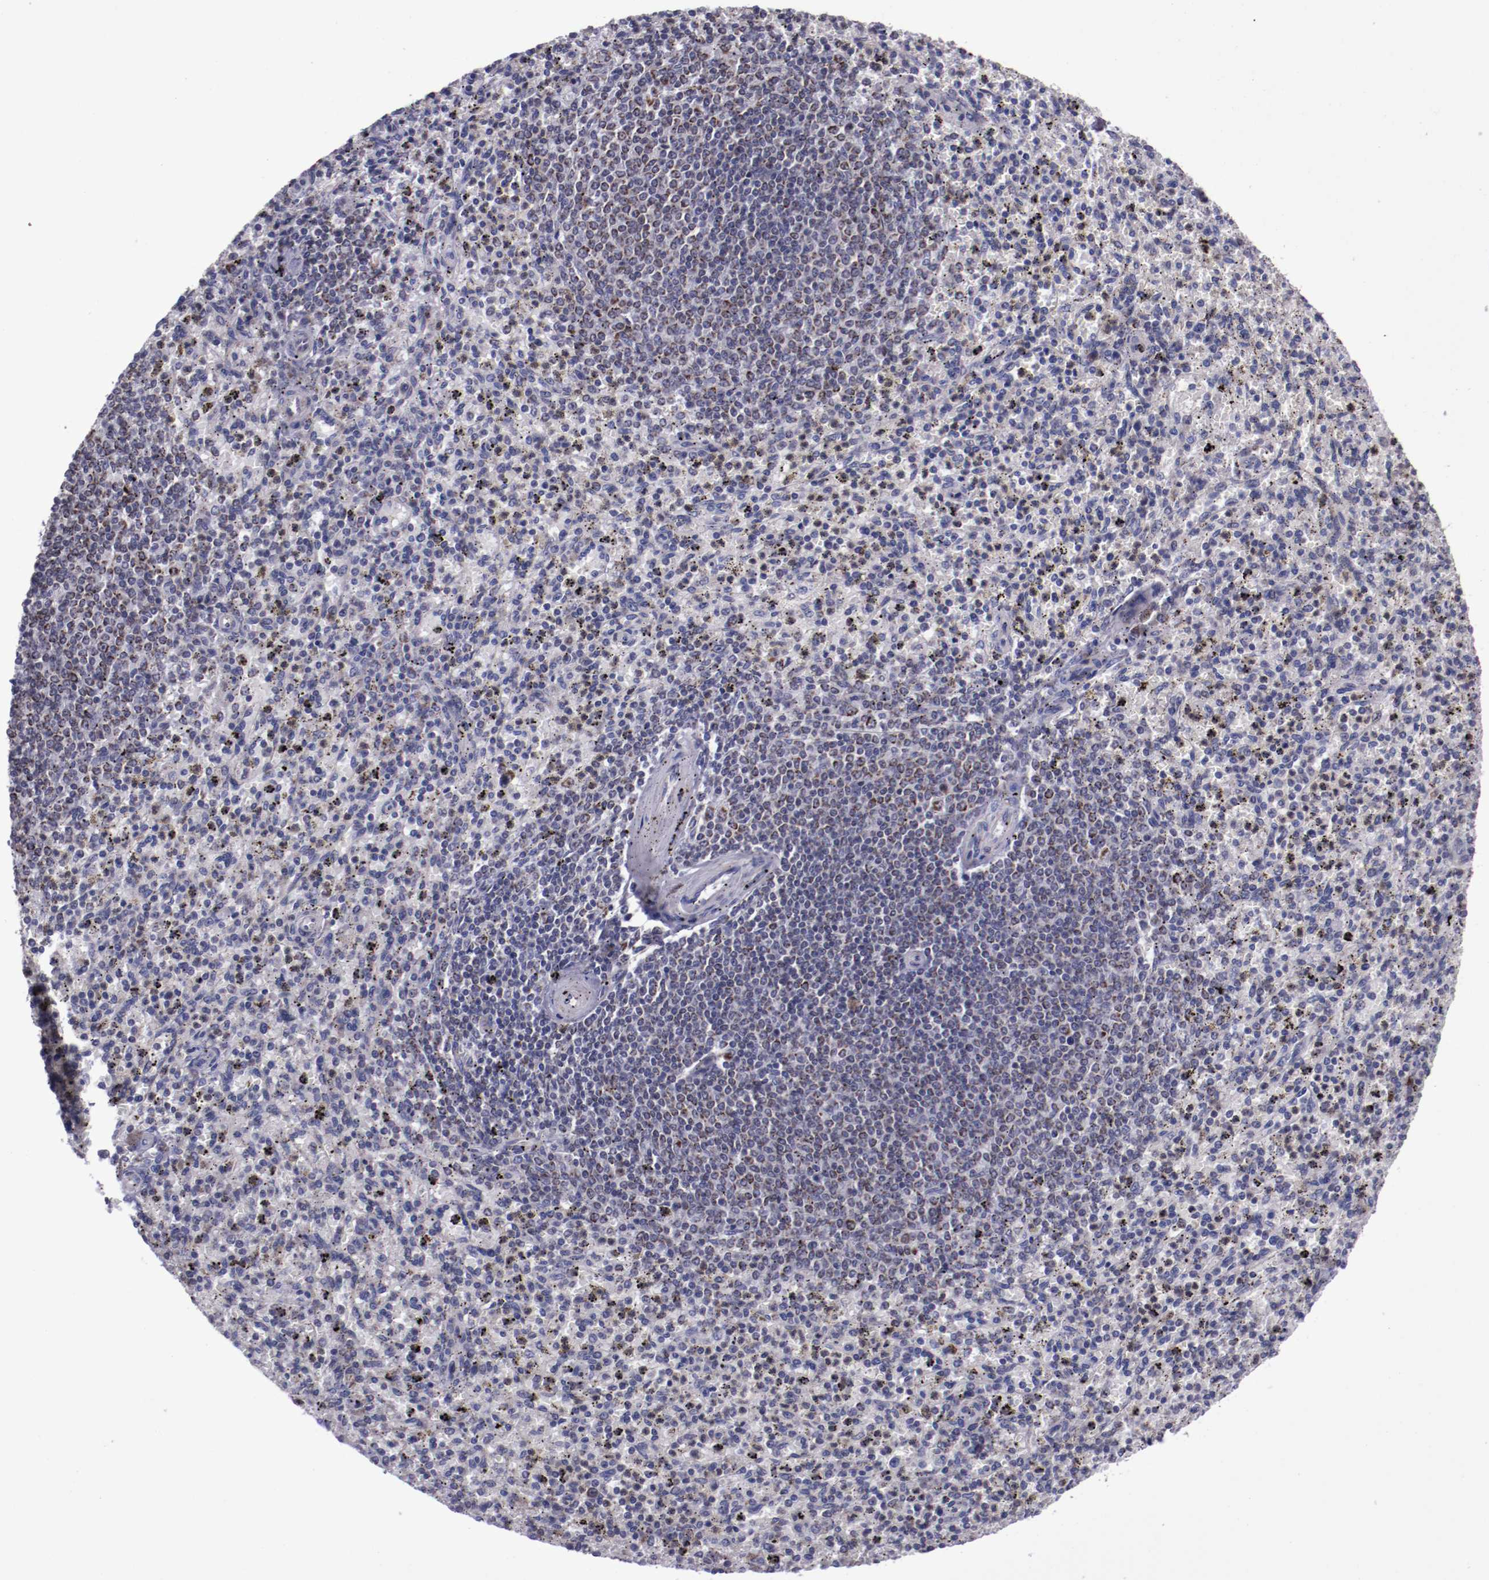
{"staining": {"intensity": "moderate", "quantity": "<25%", "location": "cytoplasmic/membranous"}, "tissue": "spleen", "cell_type": "Cells in red pulp", "image_type": "normal", "snomed": [{"axis": "morphology", "description": "Normal tissue, NOS"}, {"axis": "topography", "description": "Spleen"}], "caption": "High-power microscopy captured an immunohistochemistry micrograph of normal spleen, revealing moderate cytoplasmic/membranous staining in about <25% of cells in red pulp.", "gene": "LONP1", "patient": {"sex": "male", "age": 72}}